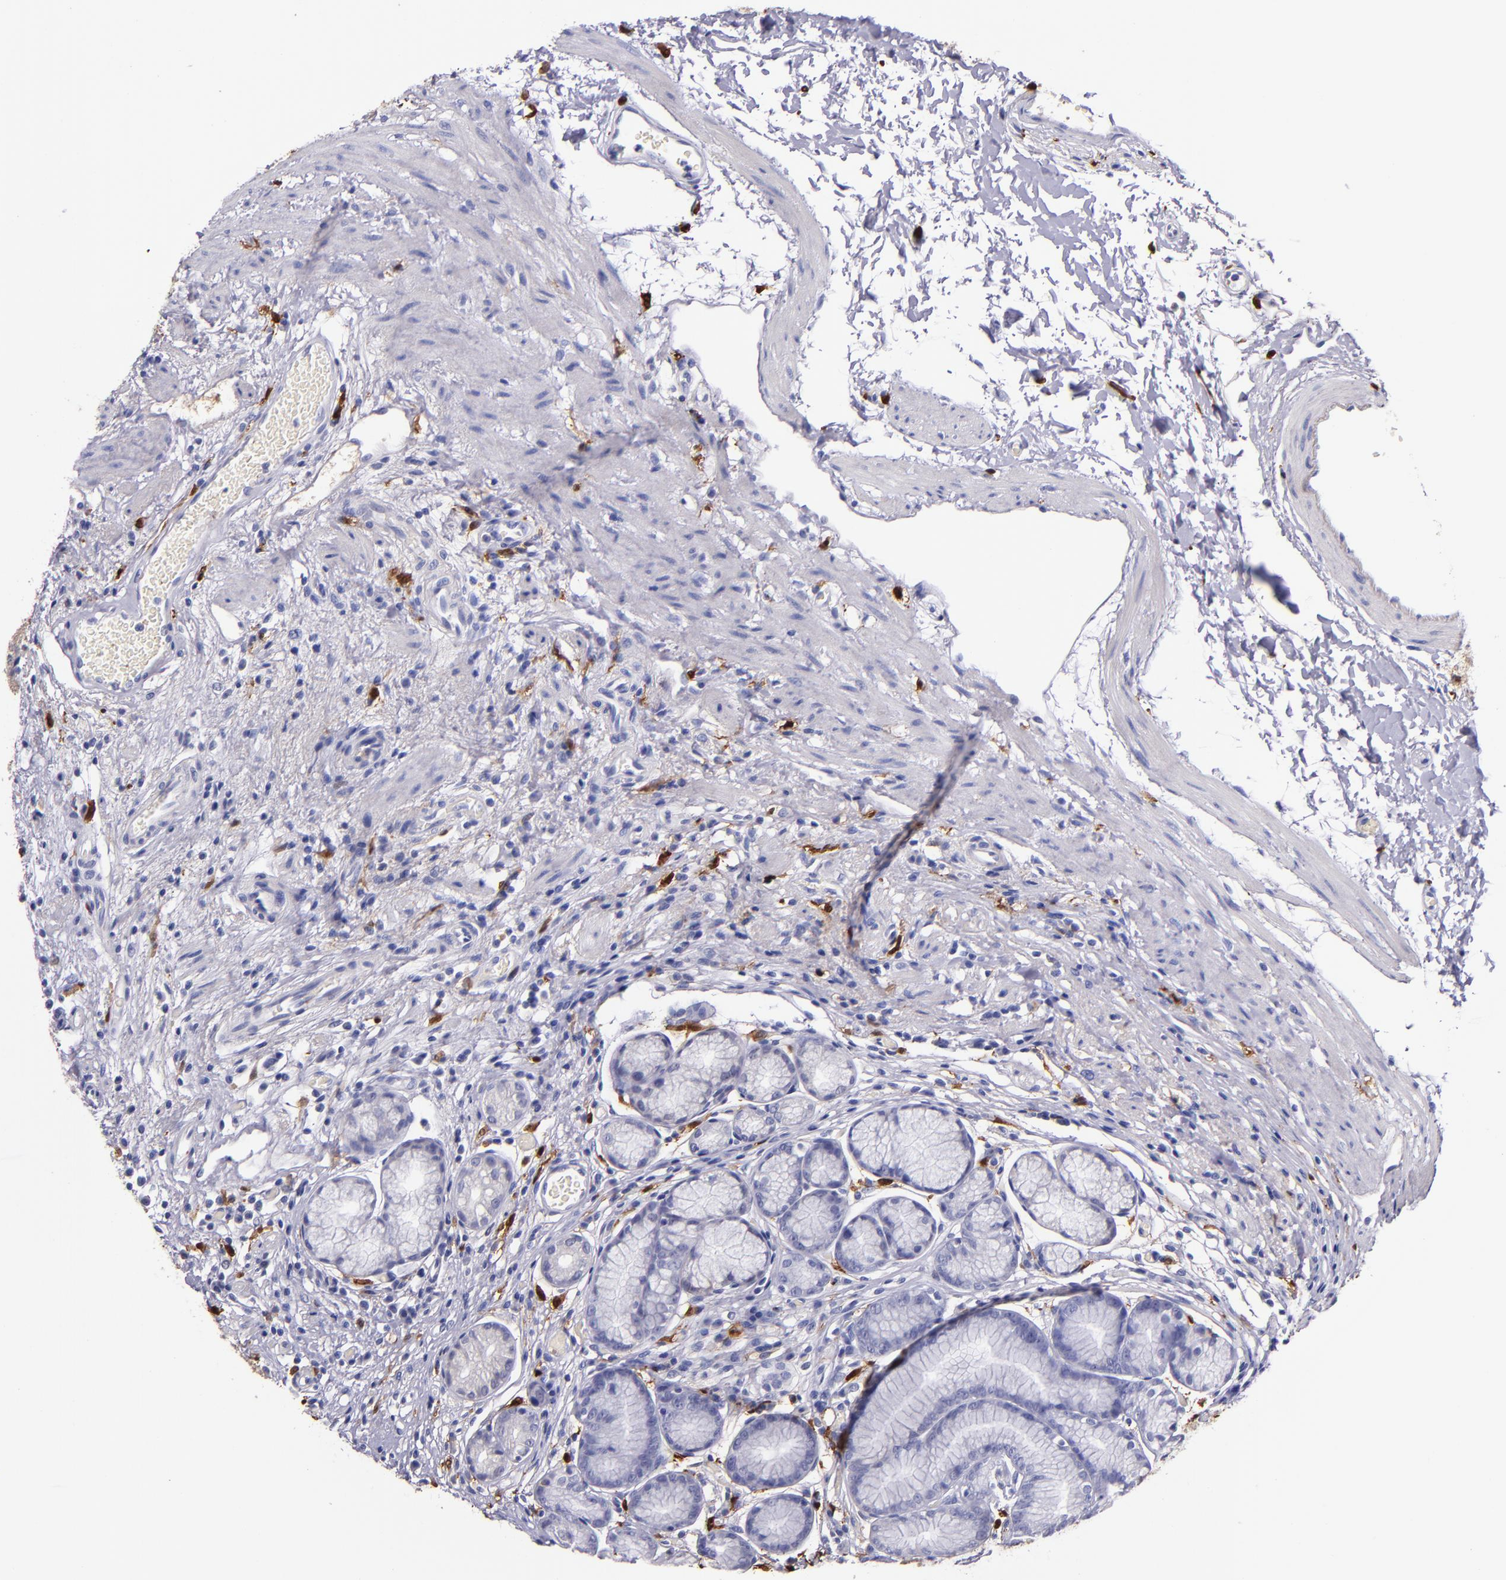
{"staining": {"intensity": "weak", "quantity": "<25%", "location": "cytoplasmic/membranous"}, "tissue": "stomach", "cell_type": "Glandular cells", "image_type": "normal", "snomed": [{"axis": "morphology", "description": "Normal tissue, NOS"}, {"axis": "morphology", "description": "Inflammation, NOS"}, {"axis": "topography", "description": "Stomach, lower"}], "caption": "The photomicrograph demonstrates no significant staining in glandular cells of stomach.", "gene": "F13A1", "patient": {"sex": "male", "age": 59}}